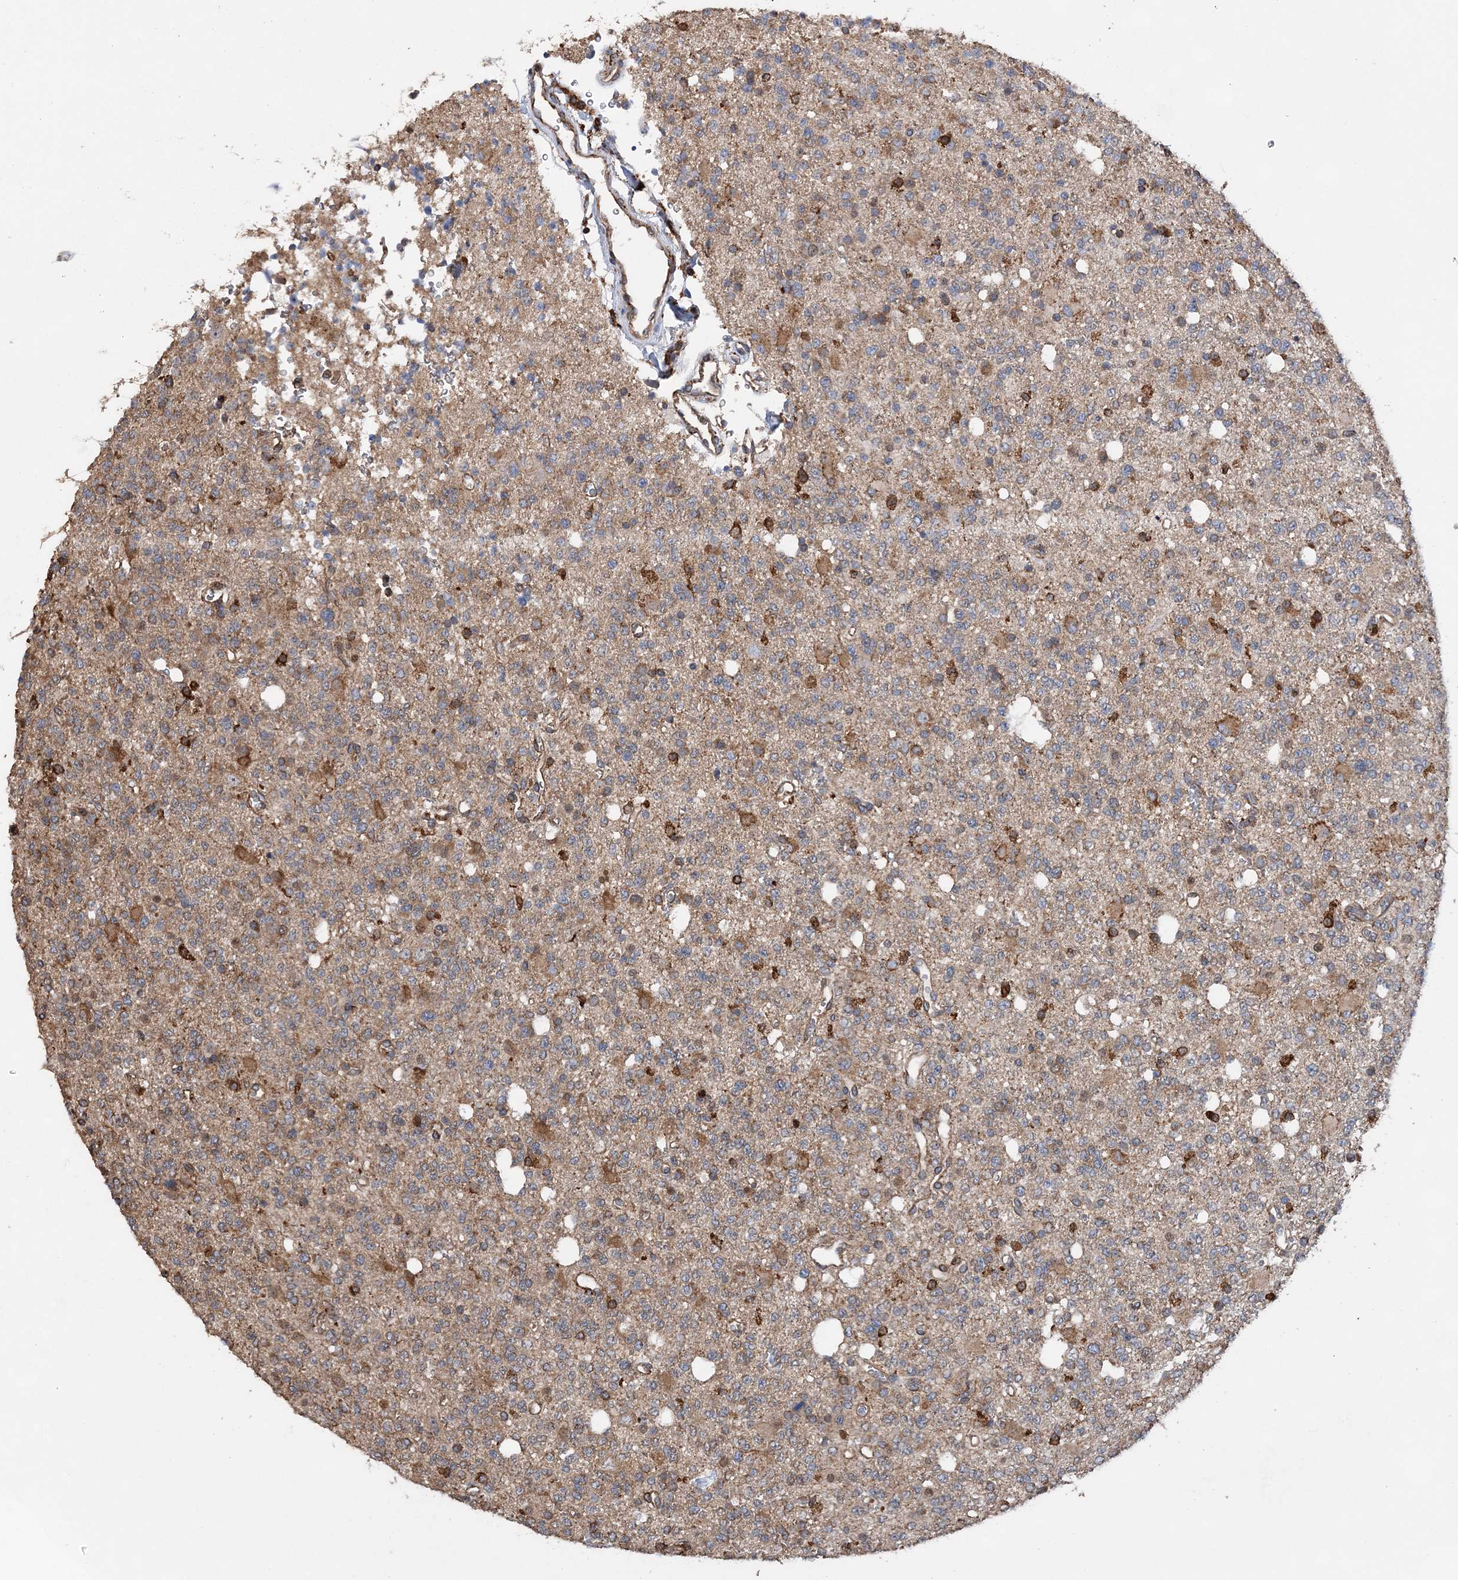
{"staining": {"intensity": "moderate", "quantity": "25%-75%", "location": "cytoplasmic/membranous"}, "tissue": "glioma", "cell_type": "Tumor cells", "image_type": "cancer", "snomed": [{"axis": "morphology", "description": "Glioma, malignant, High grade"}, {"axis": "topography", "description": "Brain"}], "caption": "Human malignant glioma (high-grade) stained with a protein marker shows moderate staining in tumor cells.", "gene": "WDR12", "patient": {"sex": "female", "age": 62}}